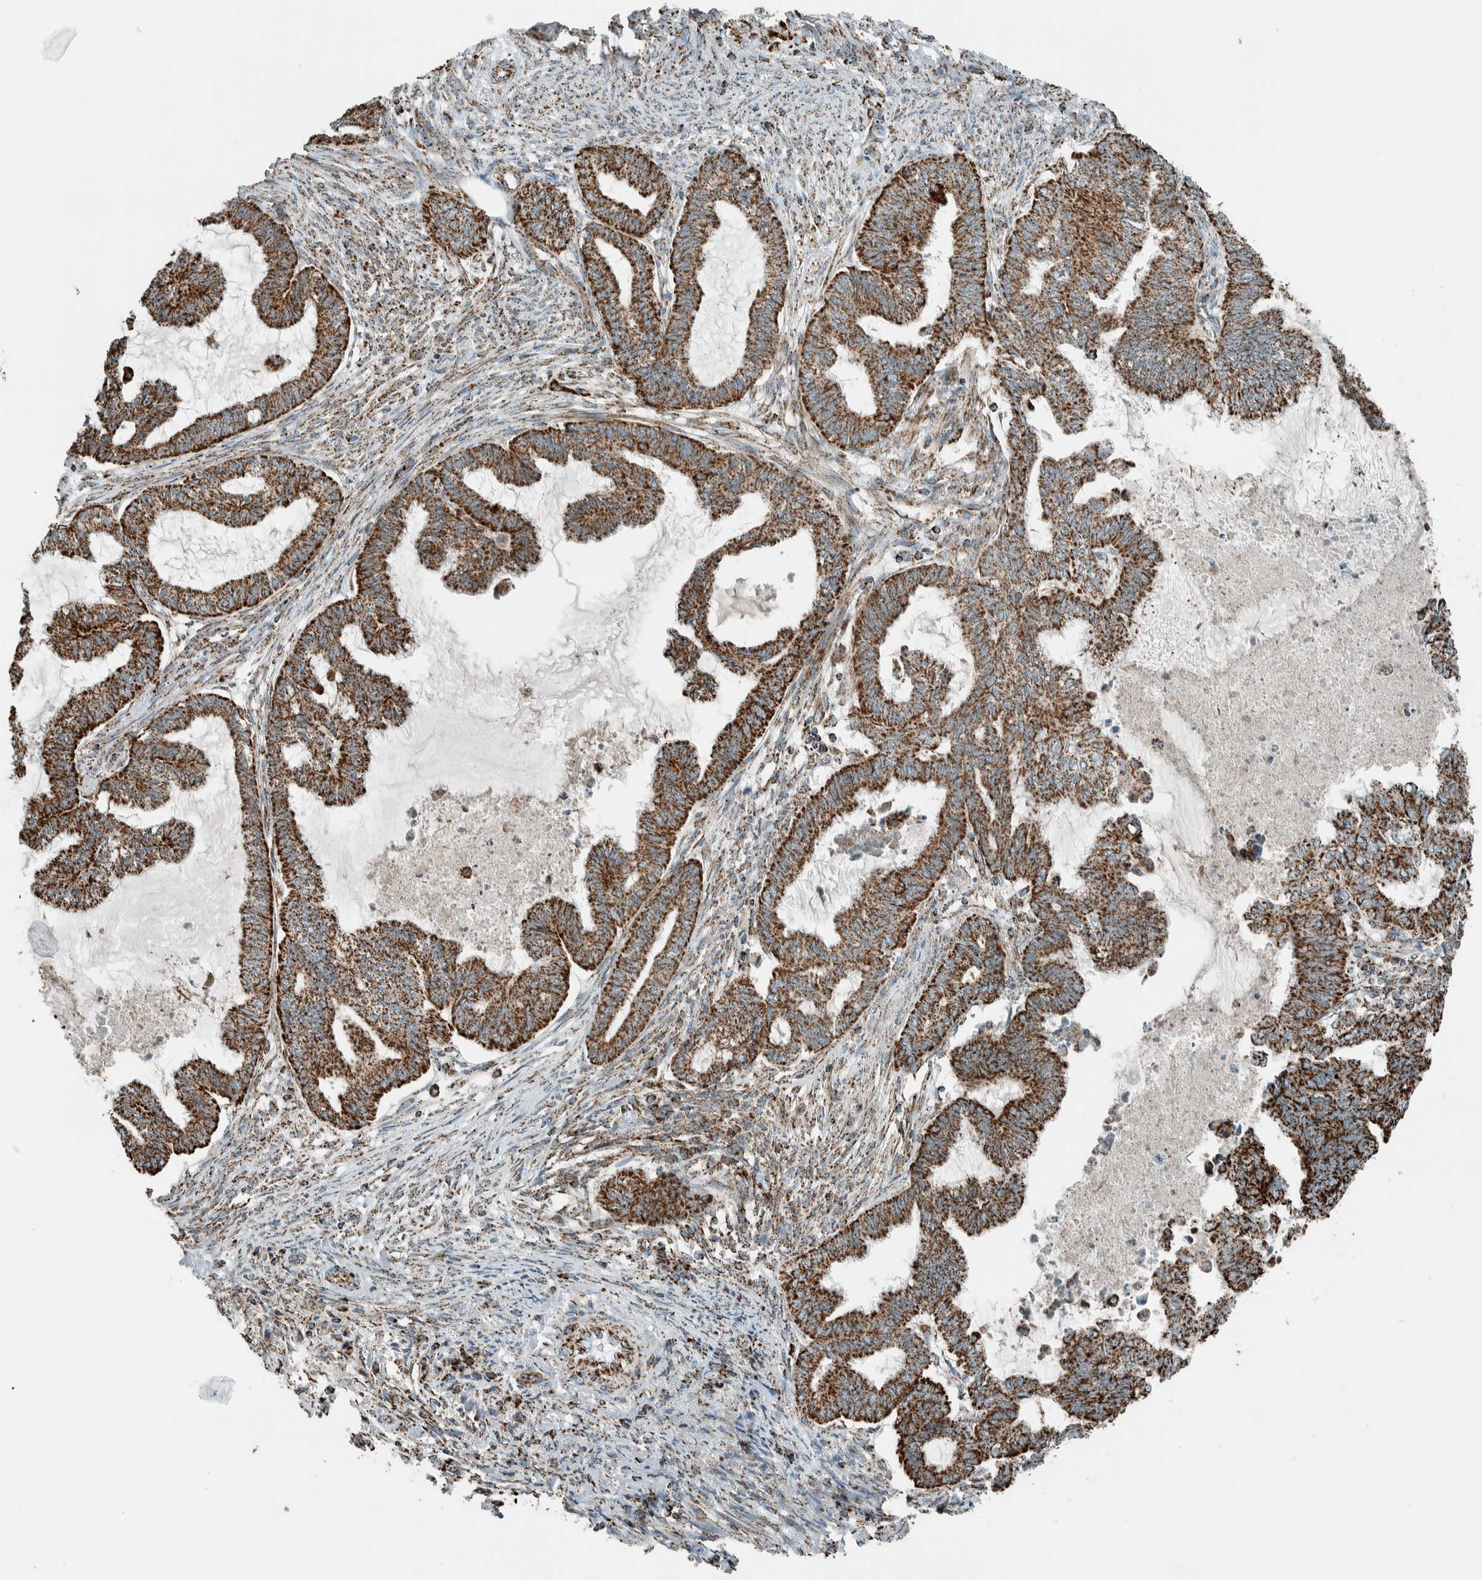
{"staining": {"intensity": "strong", "quantity": ">75%", "location": "cytoplasmic/membranous"}, "tissue": "endometrial cancer", "cell_type": "Tumor cells", "image_type": "cancer", "snomed": [{"axis": "morphology", "description": "Adenocarcinoma, NOS"}, {"axis": "topography", "description": "Endometrium"}], "caption": "This is a micrograph of IHC staining of endometrial cancer (adenocarcinoma), which shows strong staining in the cytoplasmic/membranous of tumor cells.", "gene": "ZNF454", "patient": {"sex": "female", "age": 86}}